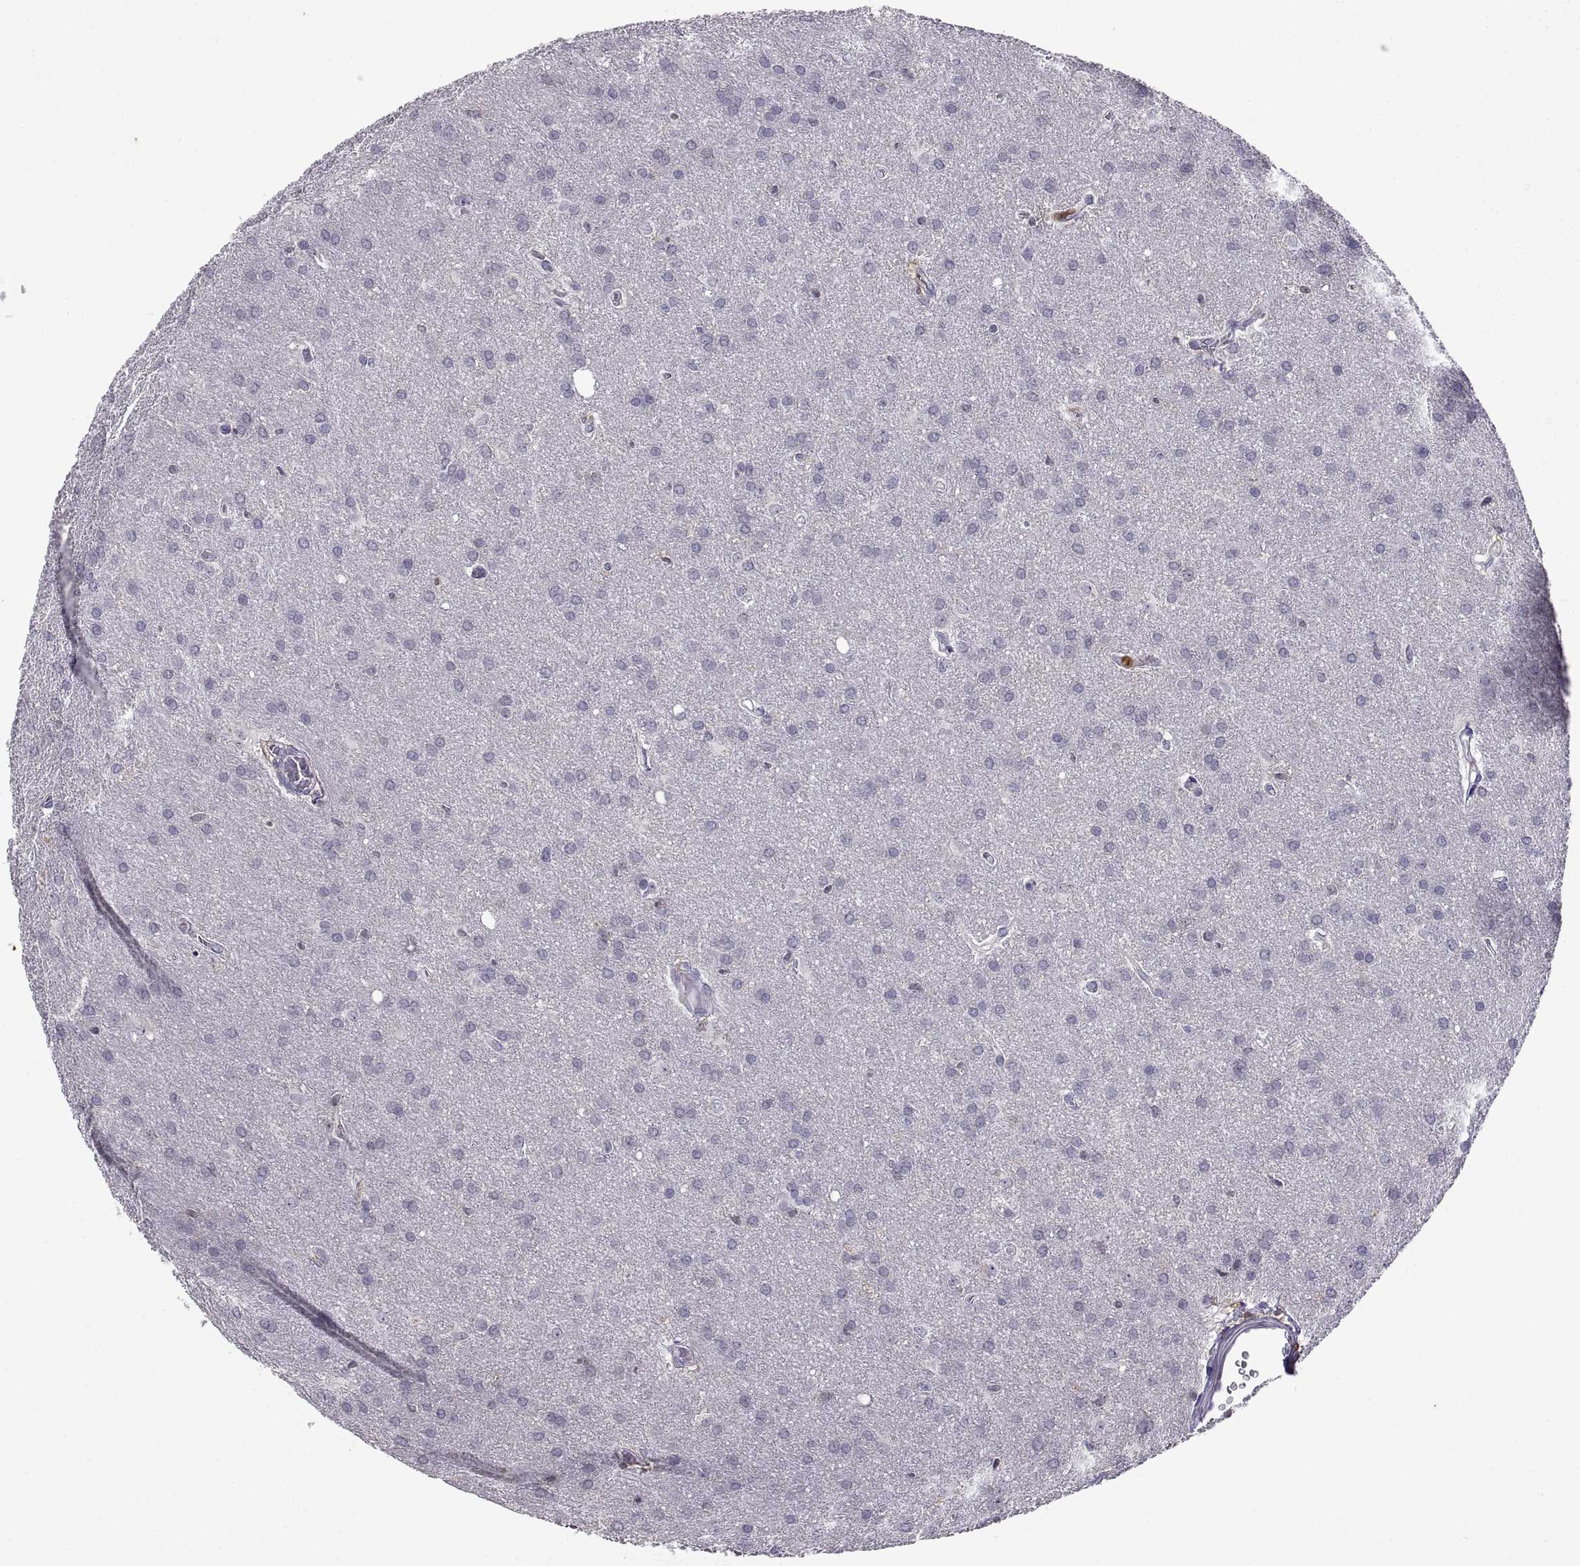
{"staining": {"intensity": "negative", "quantity": "none", "location": "none"}, "tissue": "glioma", "cell_type": "Tumor cells", "image_type": "cancer", "snomed": [{"axis": "morphology", "description": "Glioma, malignant, Low grade"}, {"axis": "topography", "description": "Brain"}], "caption": "This is an immunohistochemistry photomicrograph of human glioma. There is no staining in tumor cells.", "gene": "DOK3", "patient": {"sex": "female", "age": 32}}